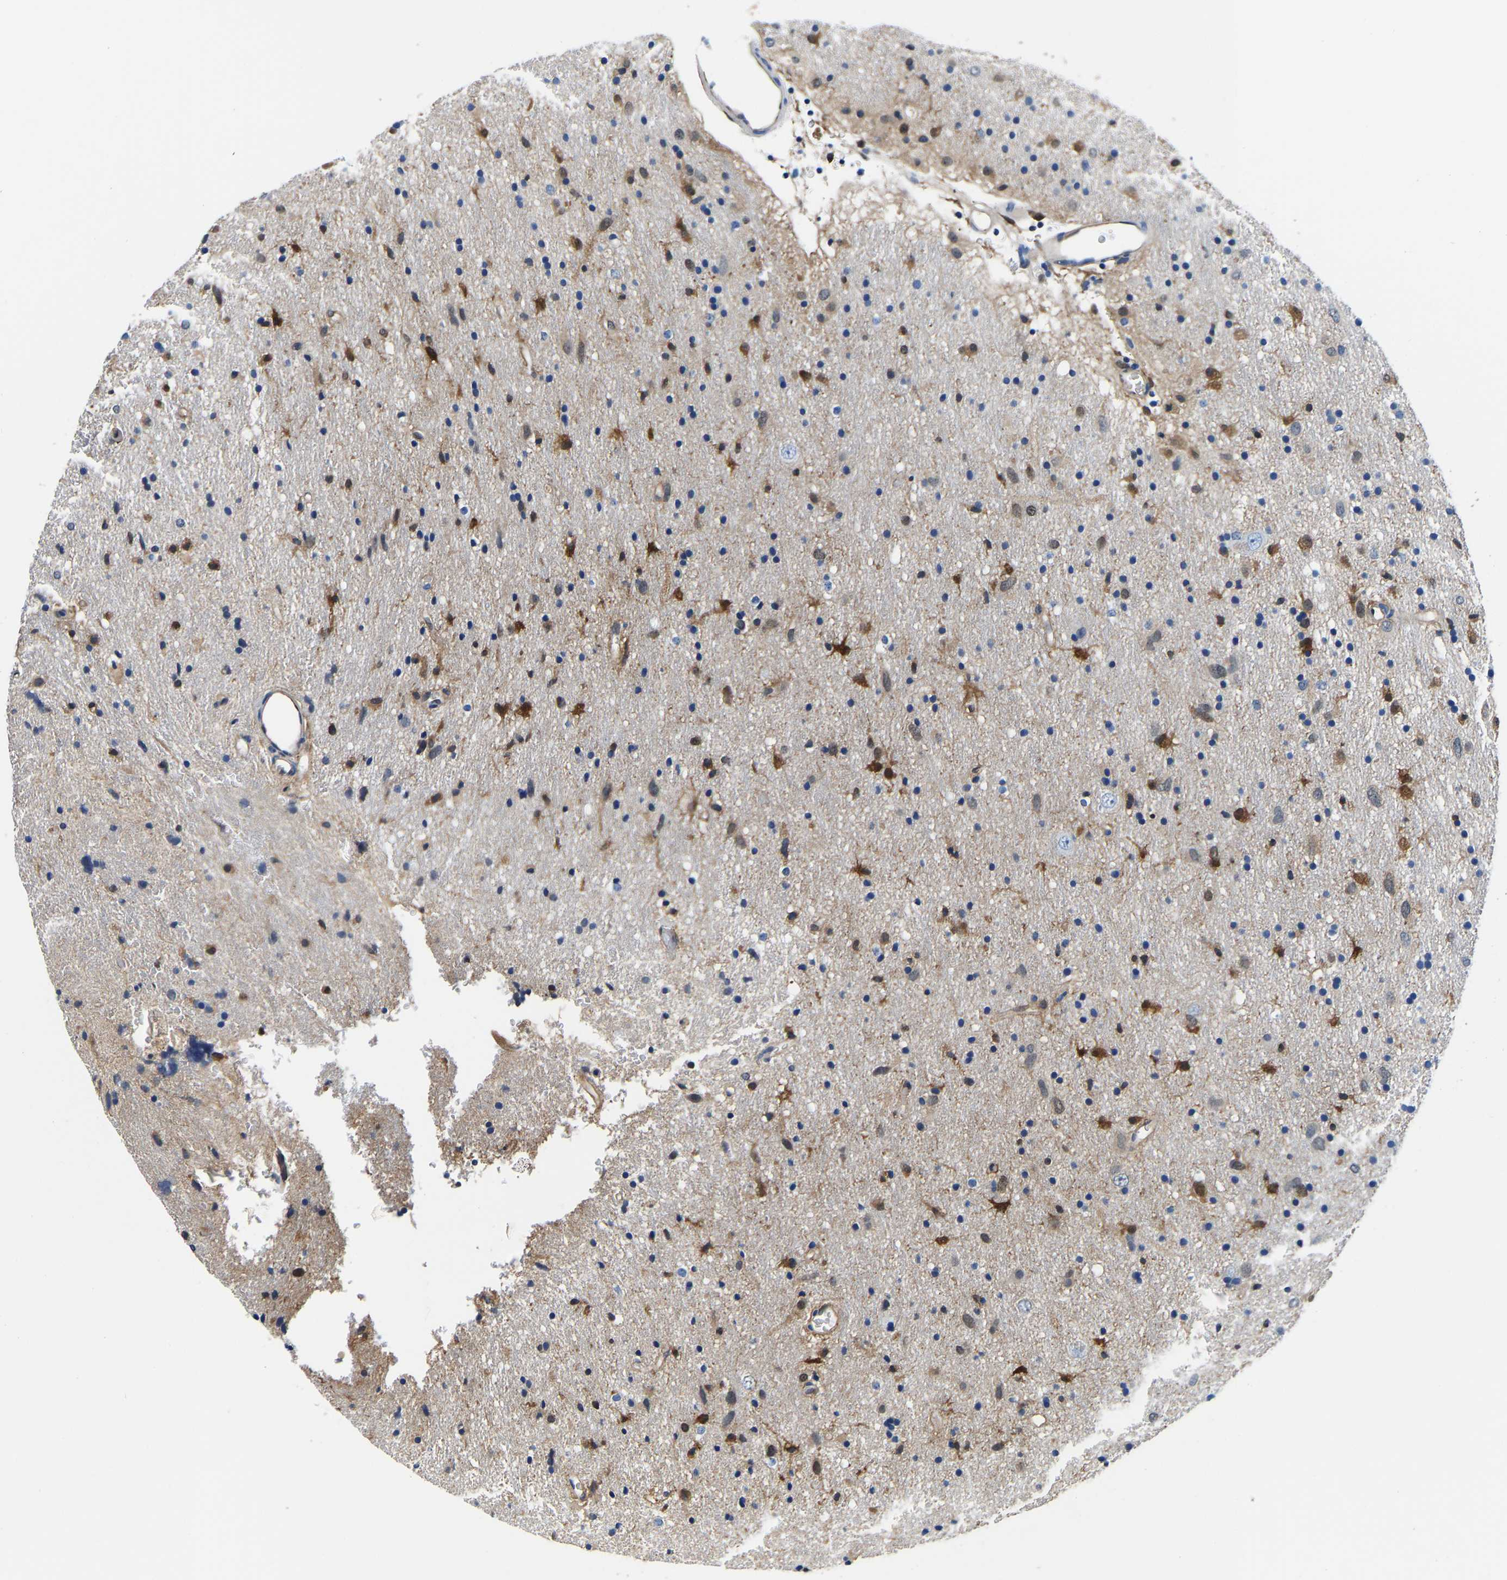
{"staining": {"intensity": "moderate", "quantity": "<25%", "location": "cytoplasmic/membranous"}, "tissue": "glioma", "cell_type": "Tumor cells", "image_type": "cancer", "snomed": [{"axis": "morphology", "description": "Glioma, malignant, Low grade"}, {"axis": "topography", "description": "Brain"}], "caption": "Malignant glioma (low-grade) stained with DAB (3,3'-diaminobenzidine) immunohistochemistry (IHC) exhibits low levels of moderate cytoplasmic/membranous expression in approximately <25% of tumor cells. The protein of interest is stained brown, and the nuclei are stained in blue (DAB (3,3'-diaminobenzidine) IHC with brightfield microscopy, high magnification).", "gene": "S100A13", "patient": {"sex": "male", "age": 77}}